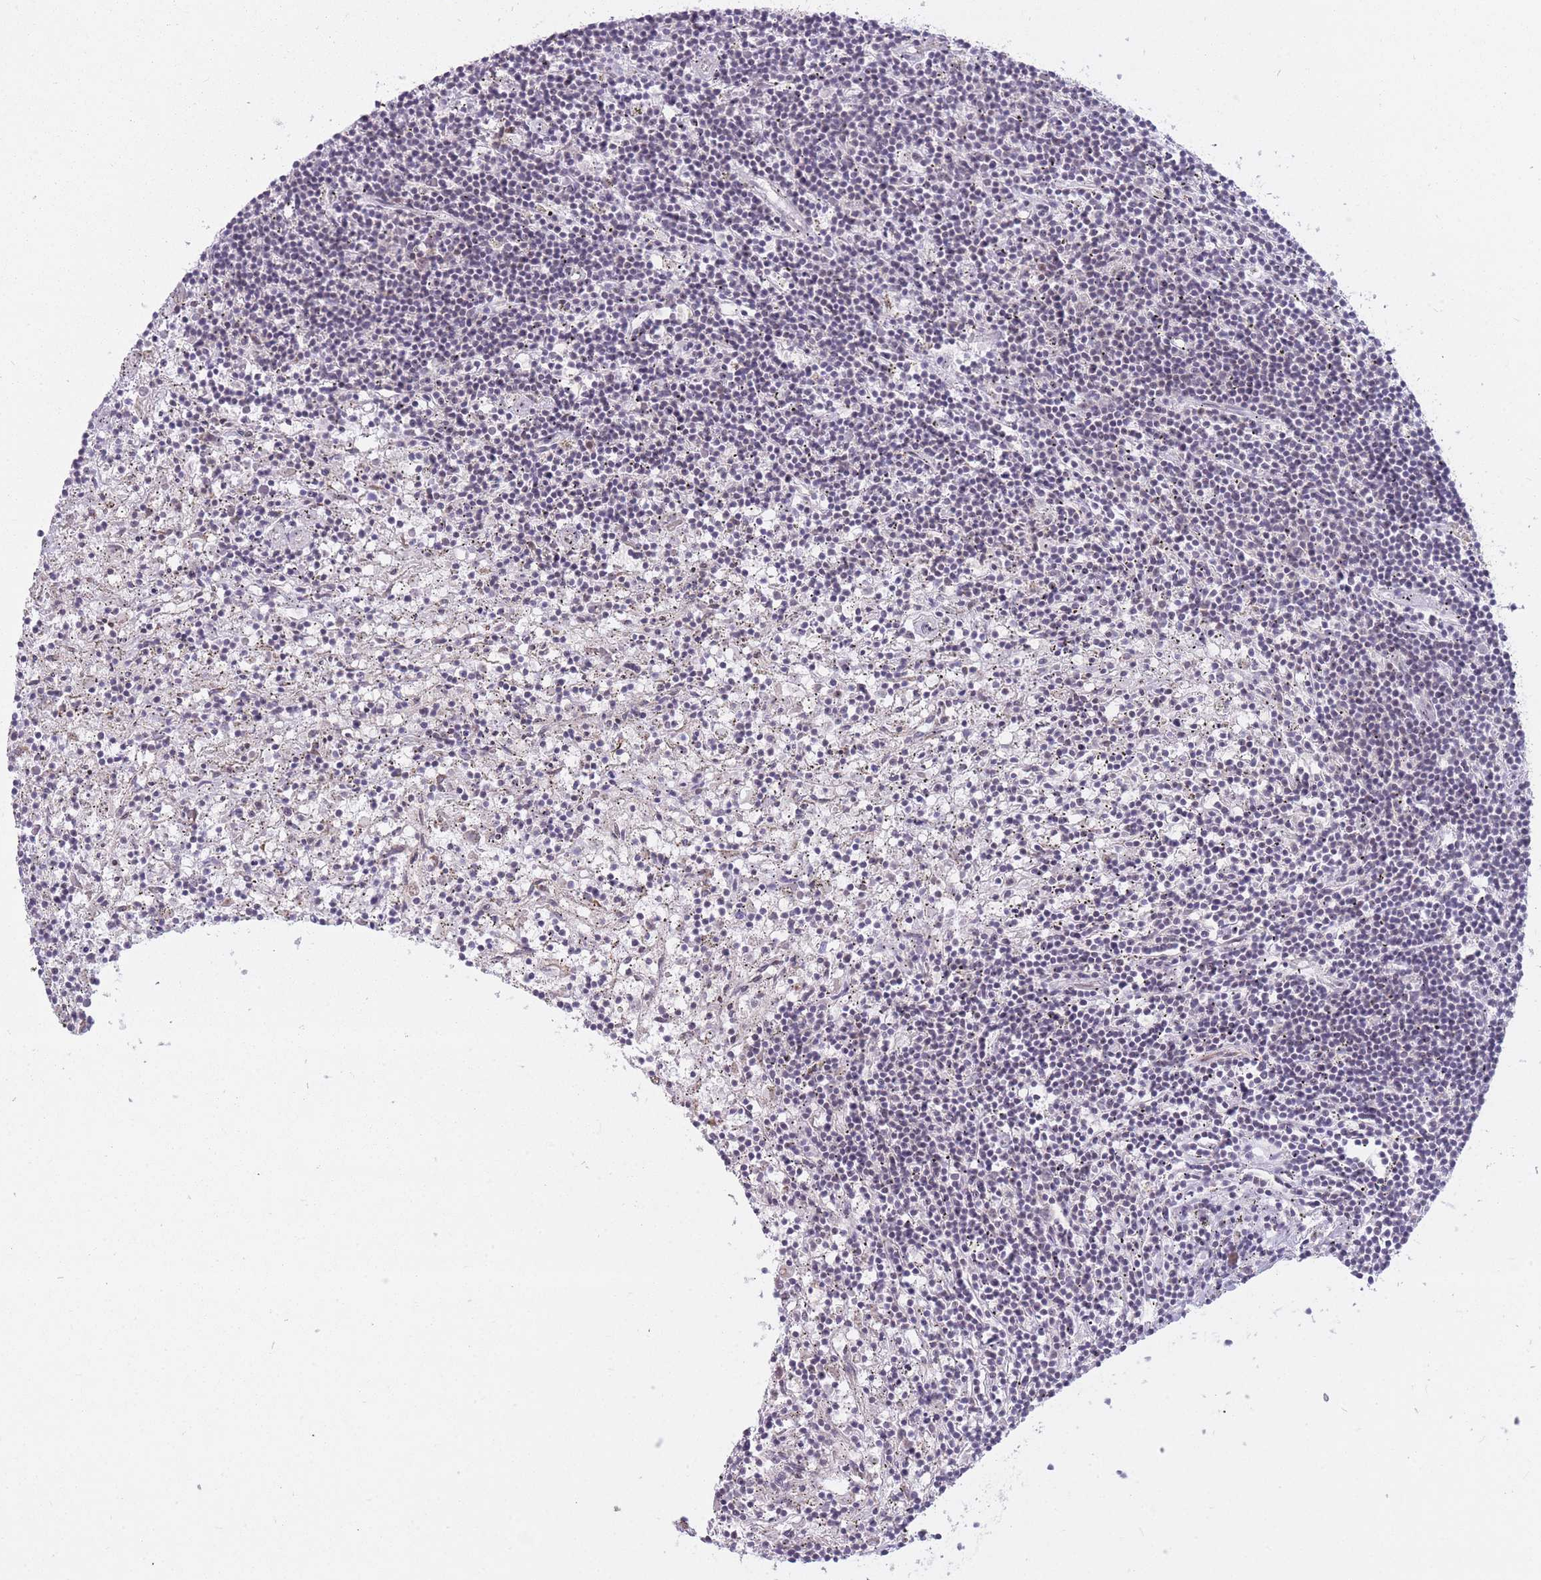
{"staining": {"intensity": "negative", "quantity": "none", "location": "none"}, "tissue": "lymphoma", "cell_type": "Tumor cells", "image_type": "cancer", "snomed": [{"axis": "morphology", "description": "Malignant lymphoma, non-Hodgkin's type, Low grade"}, {"axis": "topography", "description": "Spleen"}], "caption": "There is no significant expression in tumor cells of lymphoma. The staining is performed using DAB (3,3'-diaminobenzidine) brown chromogen with nuclei counter-stained in using hematoxylin.", "gene": "DPYSL4", "patient": {"sex": "male", "age": 76}}